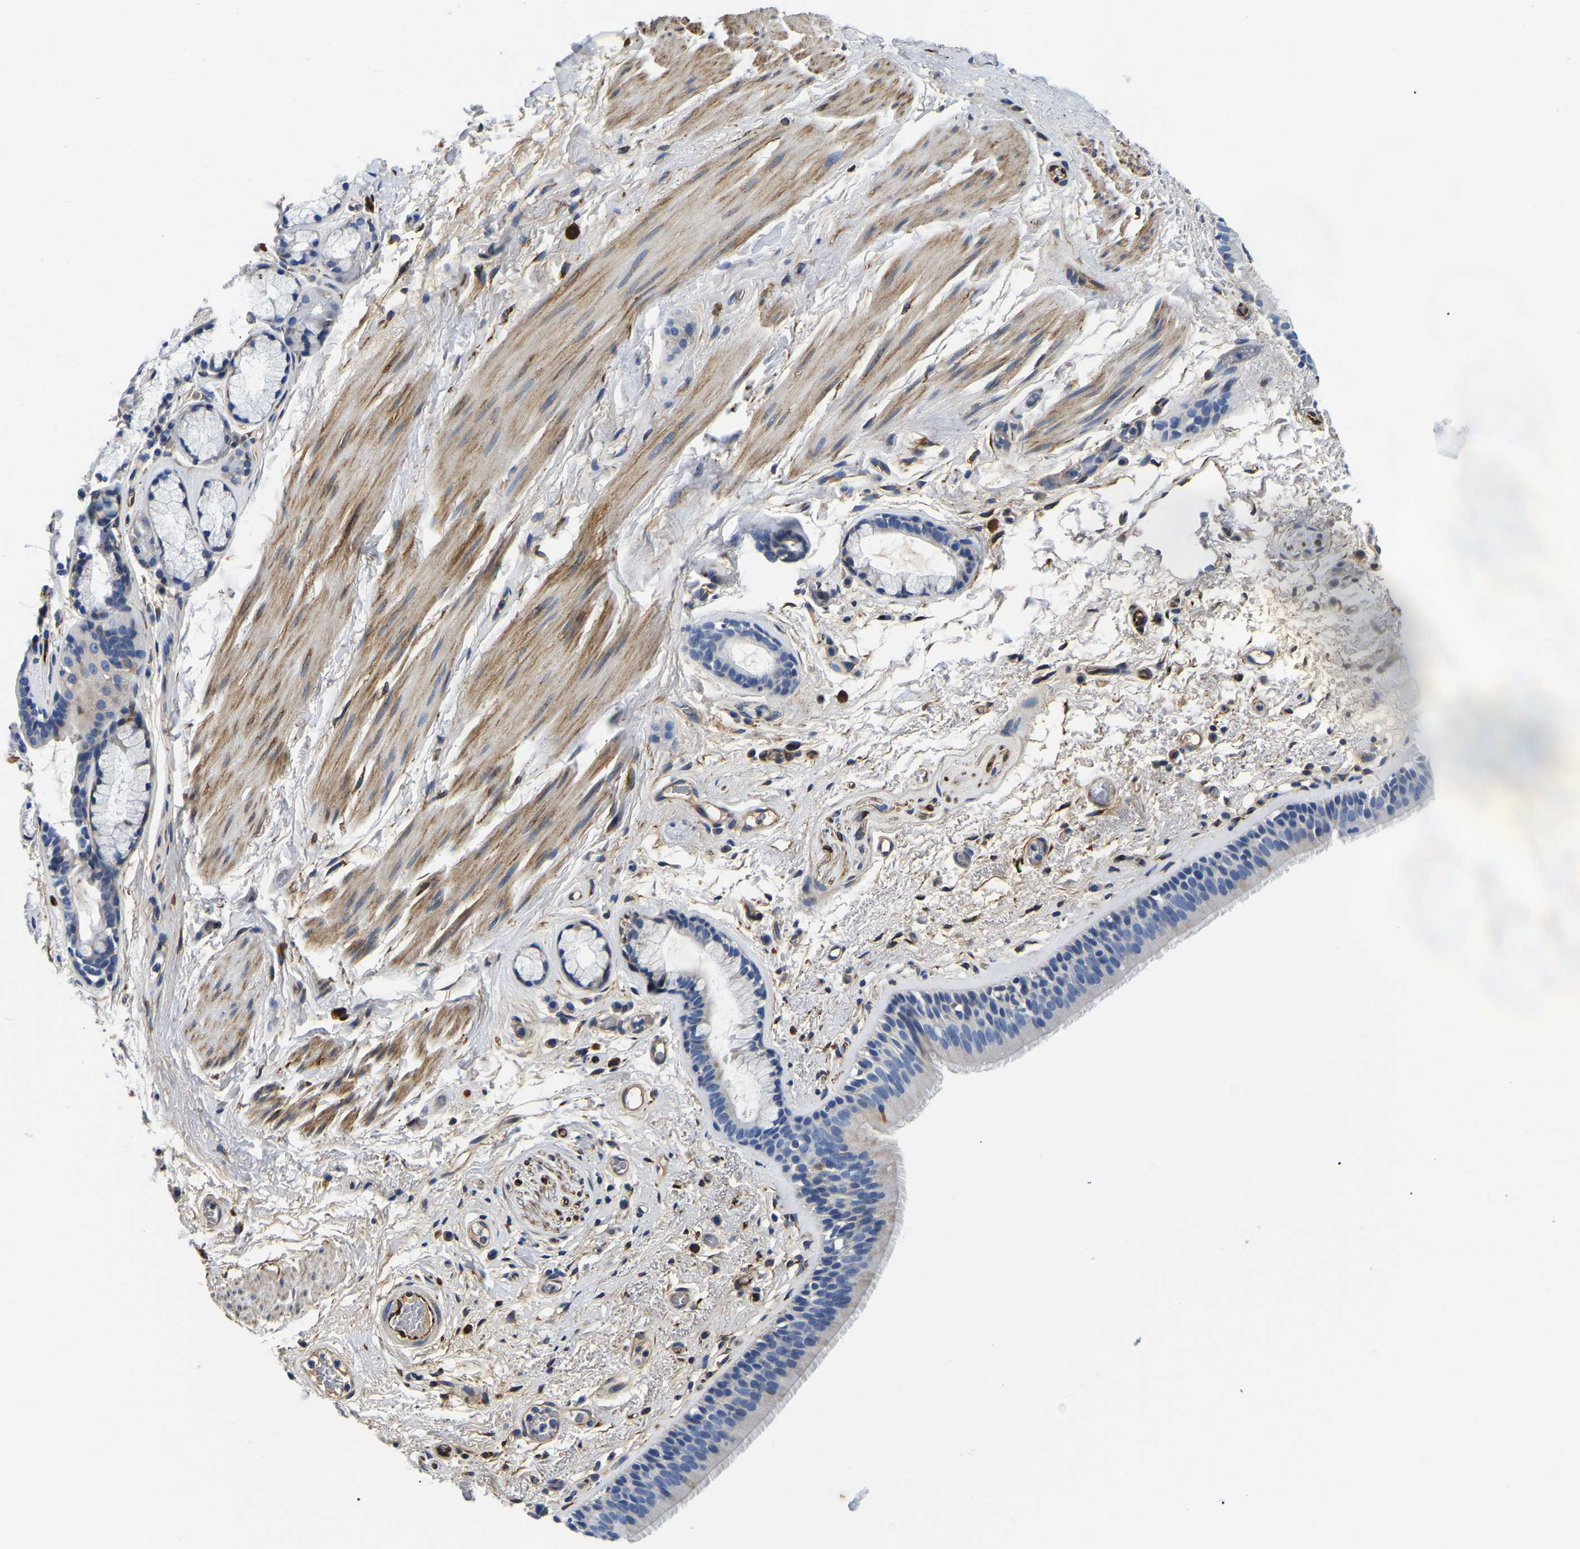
{"staining": {"intensity": "negative", "quantity": "none", "location": "none"}, "tissue": "bronchus", "cell_type": "Respiratory epithelial cells", "image_type": "normal", "snomed": [{"axis": "morphology", "description": "Normal tissue, NOS"}, {"axis": "topography", "description": "Cartilage tissue"}], "caption": "An image of bronchus stained for a protein reveals no brown staining in respiratory epithelial cells.", "gene": "DUSP8", "patient": {"sex": "female", "age": 63}}